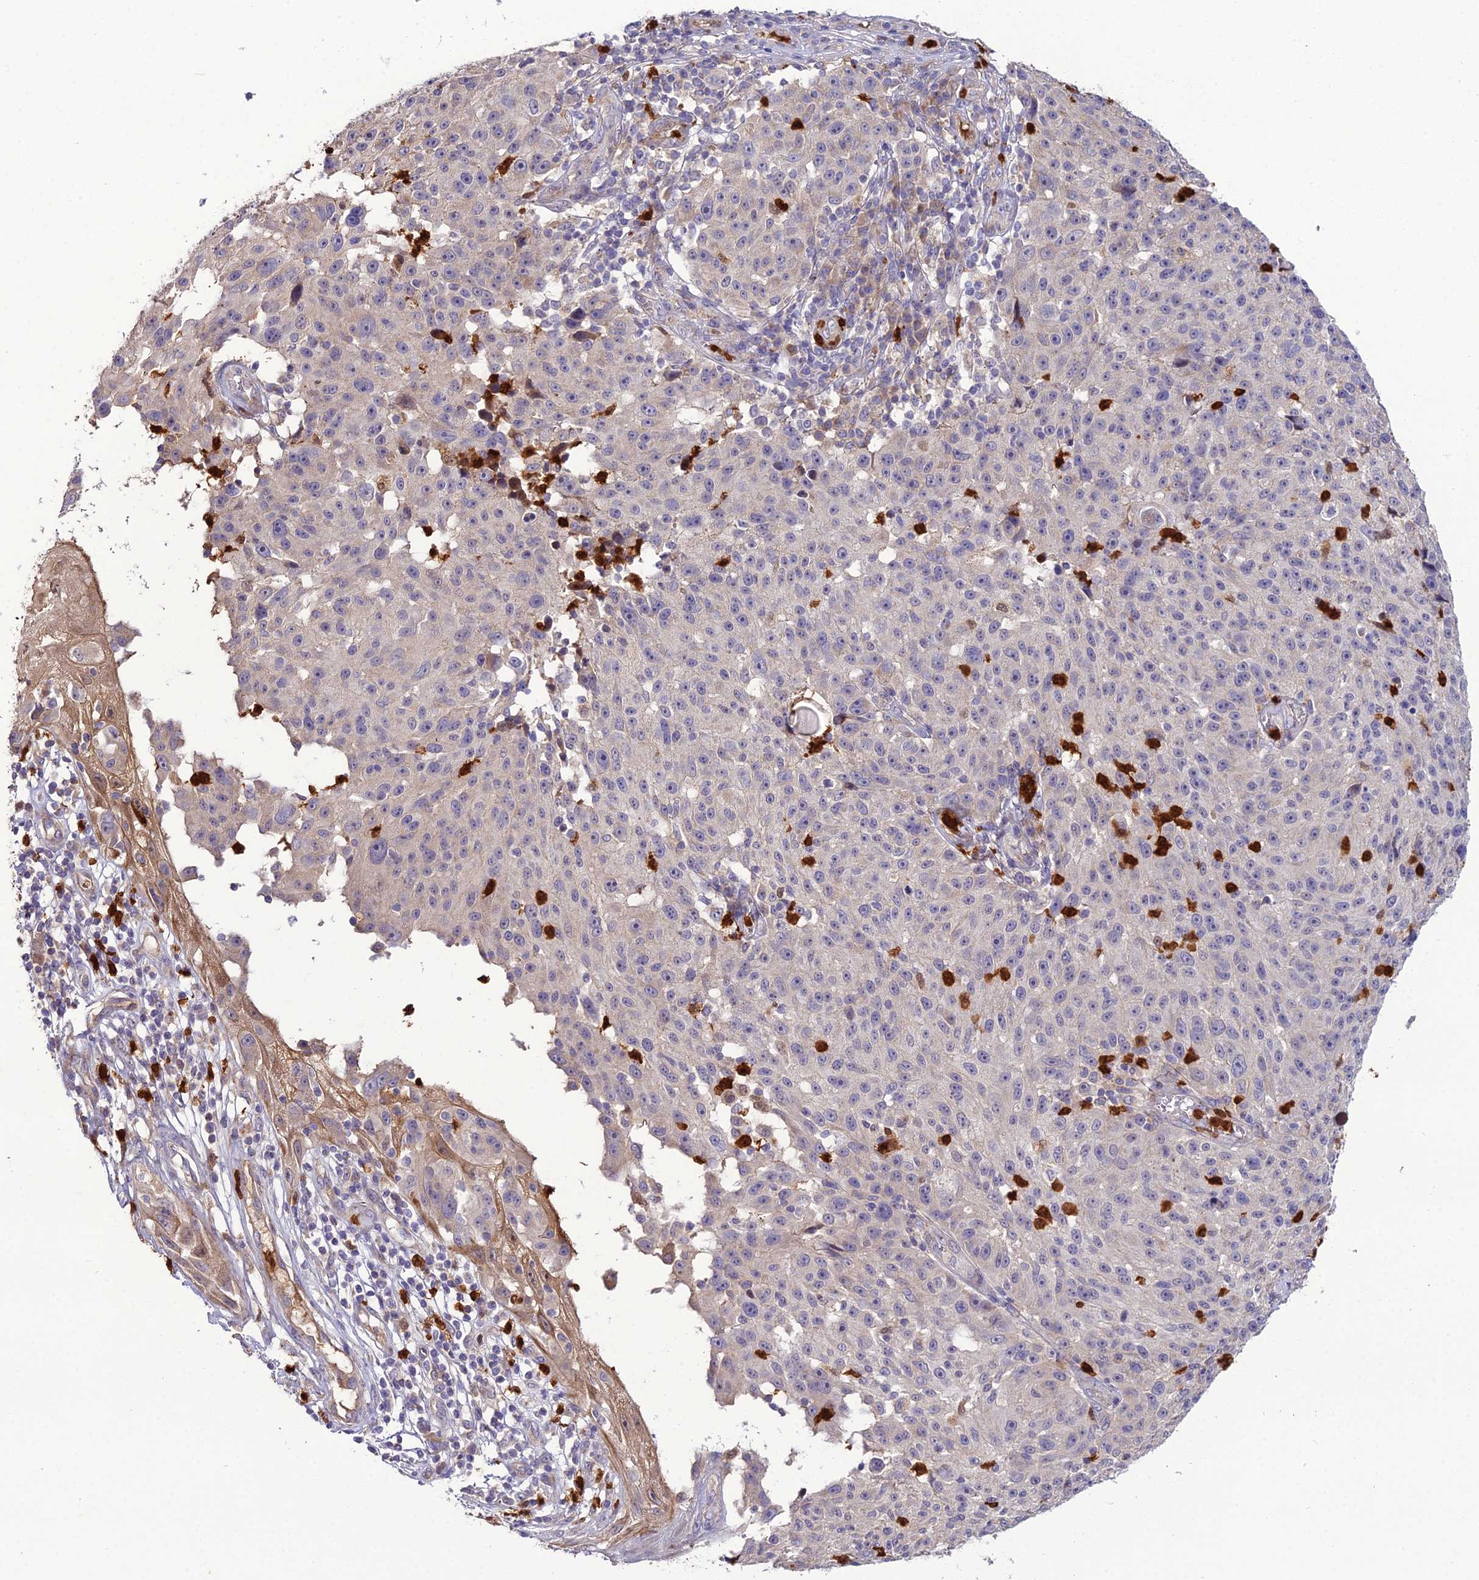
{"staining": {"intensity": "negative", "quantity": "none", "location": "none"}, "tissue": "melanoma", "cell_type": "Tumor cells", "image_type": "cancer", "snomed": [{"axis": "morphology", "description": "Malignant melanoma, NOS"}, {"axis": "topography", "description": "Skin"}], "caption": "IHC photomicrograph of neoplastic tissue: melanoma stained with DAB (3,3'-diaminobenzidine) displays no significant protein staining in tumor cells.", "gene": "EID2", "patient": {"sex": "male", "age": 53}}